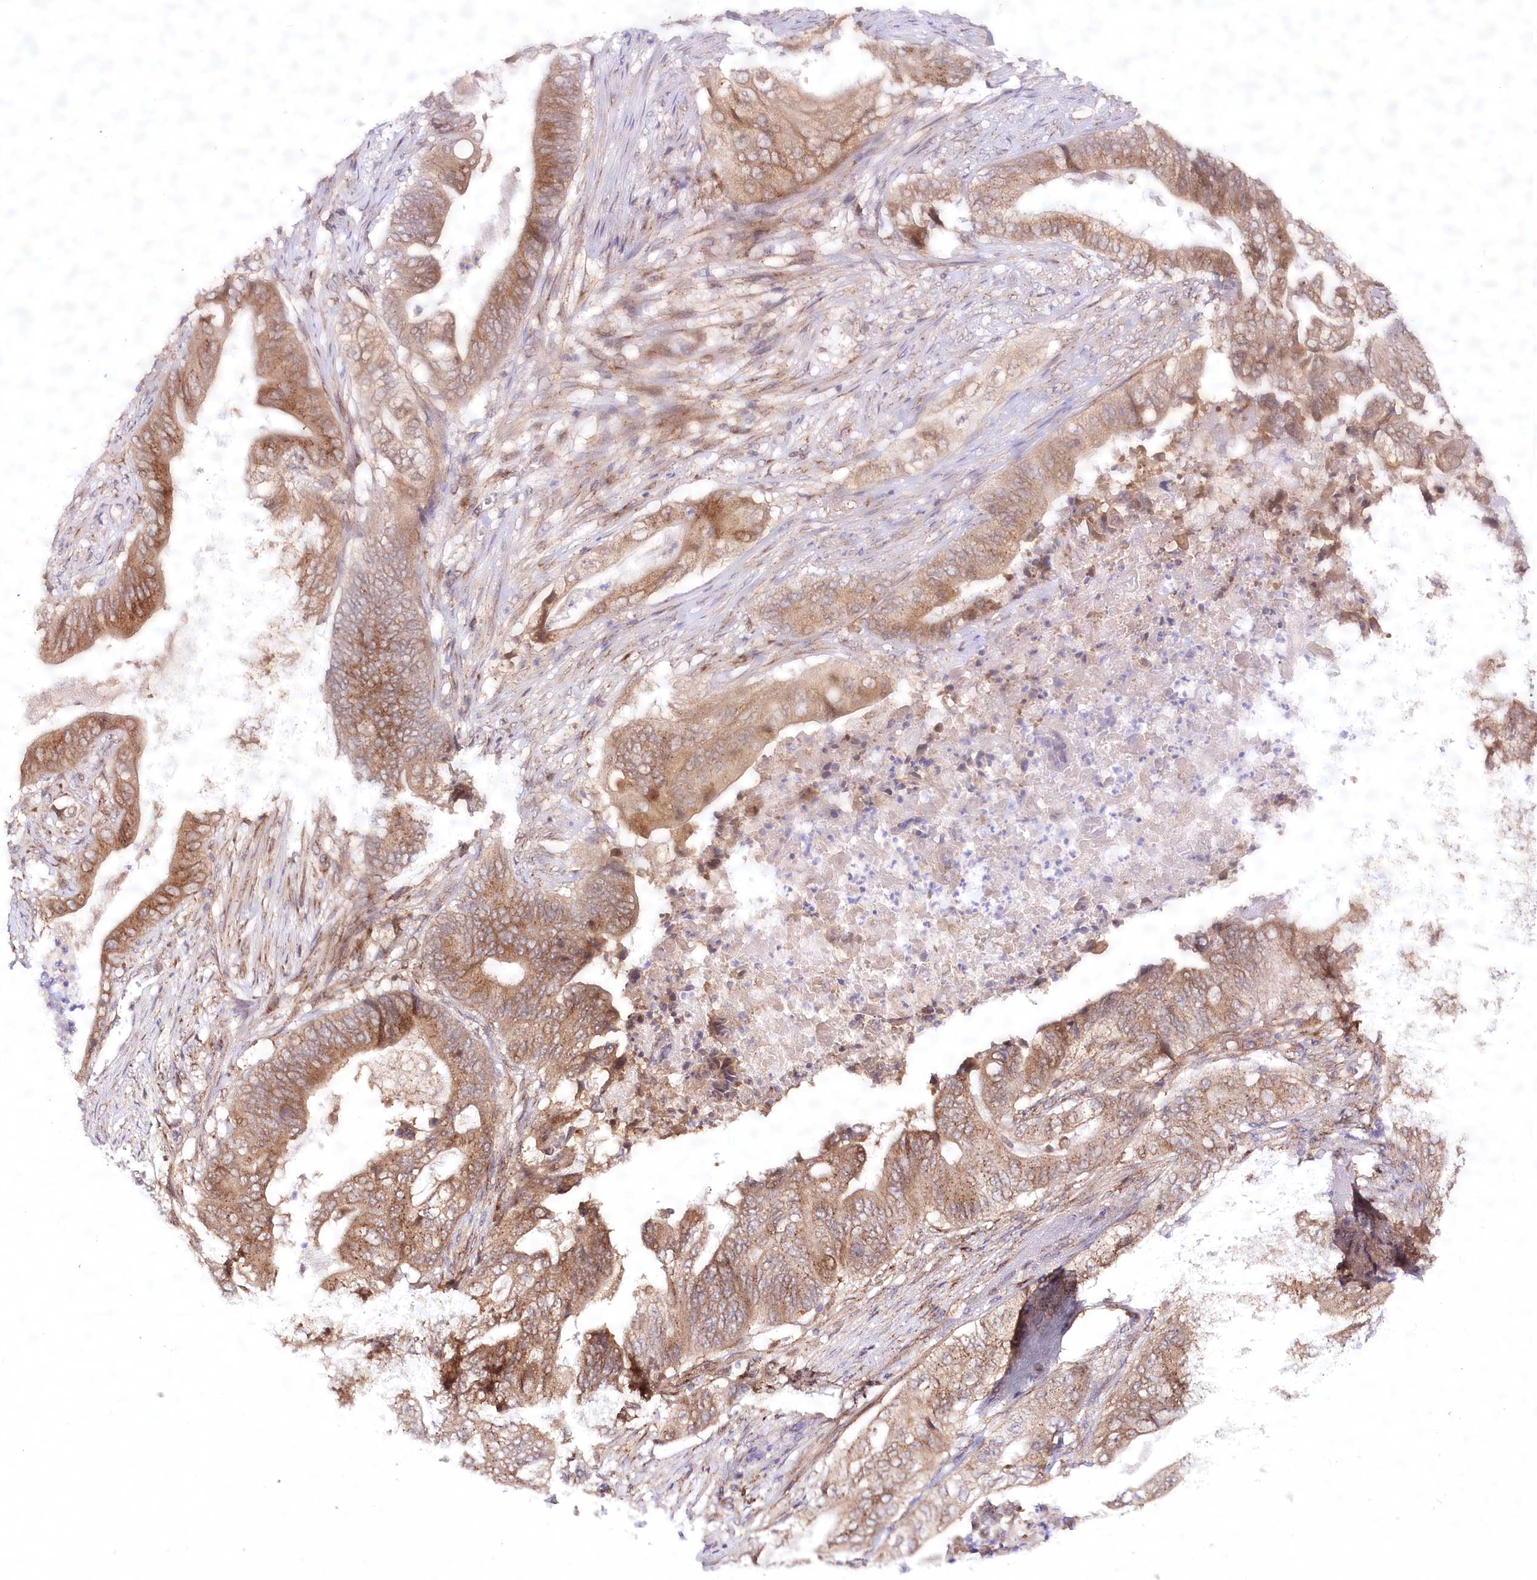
{"staining": {"intensity": "moderate", "quantity": ">75%", "location": "cytoplasmic/membranous"}, "tissue": "stomach cancer", "cell_type": "Tumor cells", "image_type": "cancer", "snomed": [{"axis": "morphology", "description": "Adenocarcinoma, NOS"}, {"axis": "topography", "description": "Stomach"}], "caption": "Immunohistochemical staining of stomach cancer reveals medium levels of moderate cytoplasmic/membranous staining in about >75% of tumor cells.", "gene": "COPG1", "patient": {"sex": "female", "age": 73}}